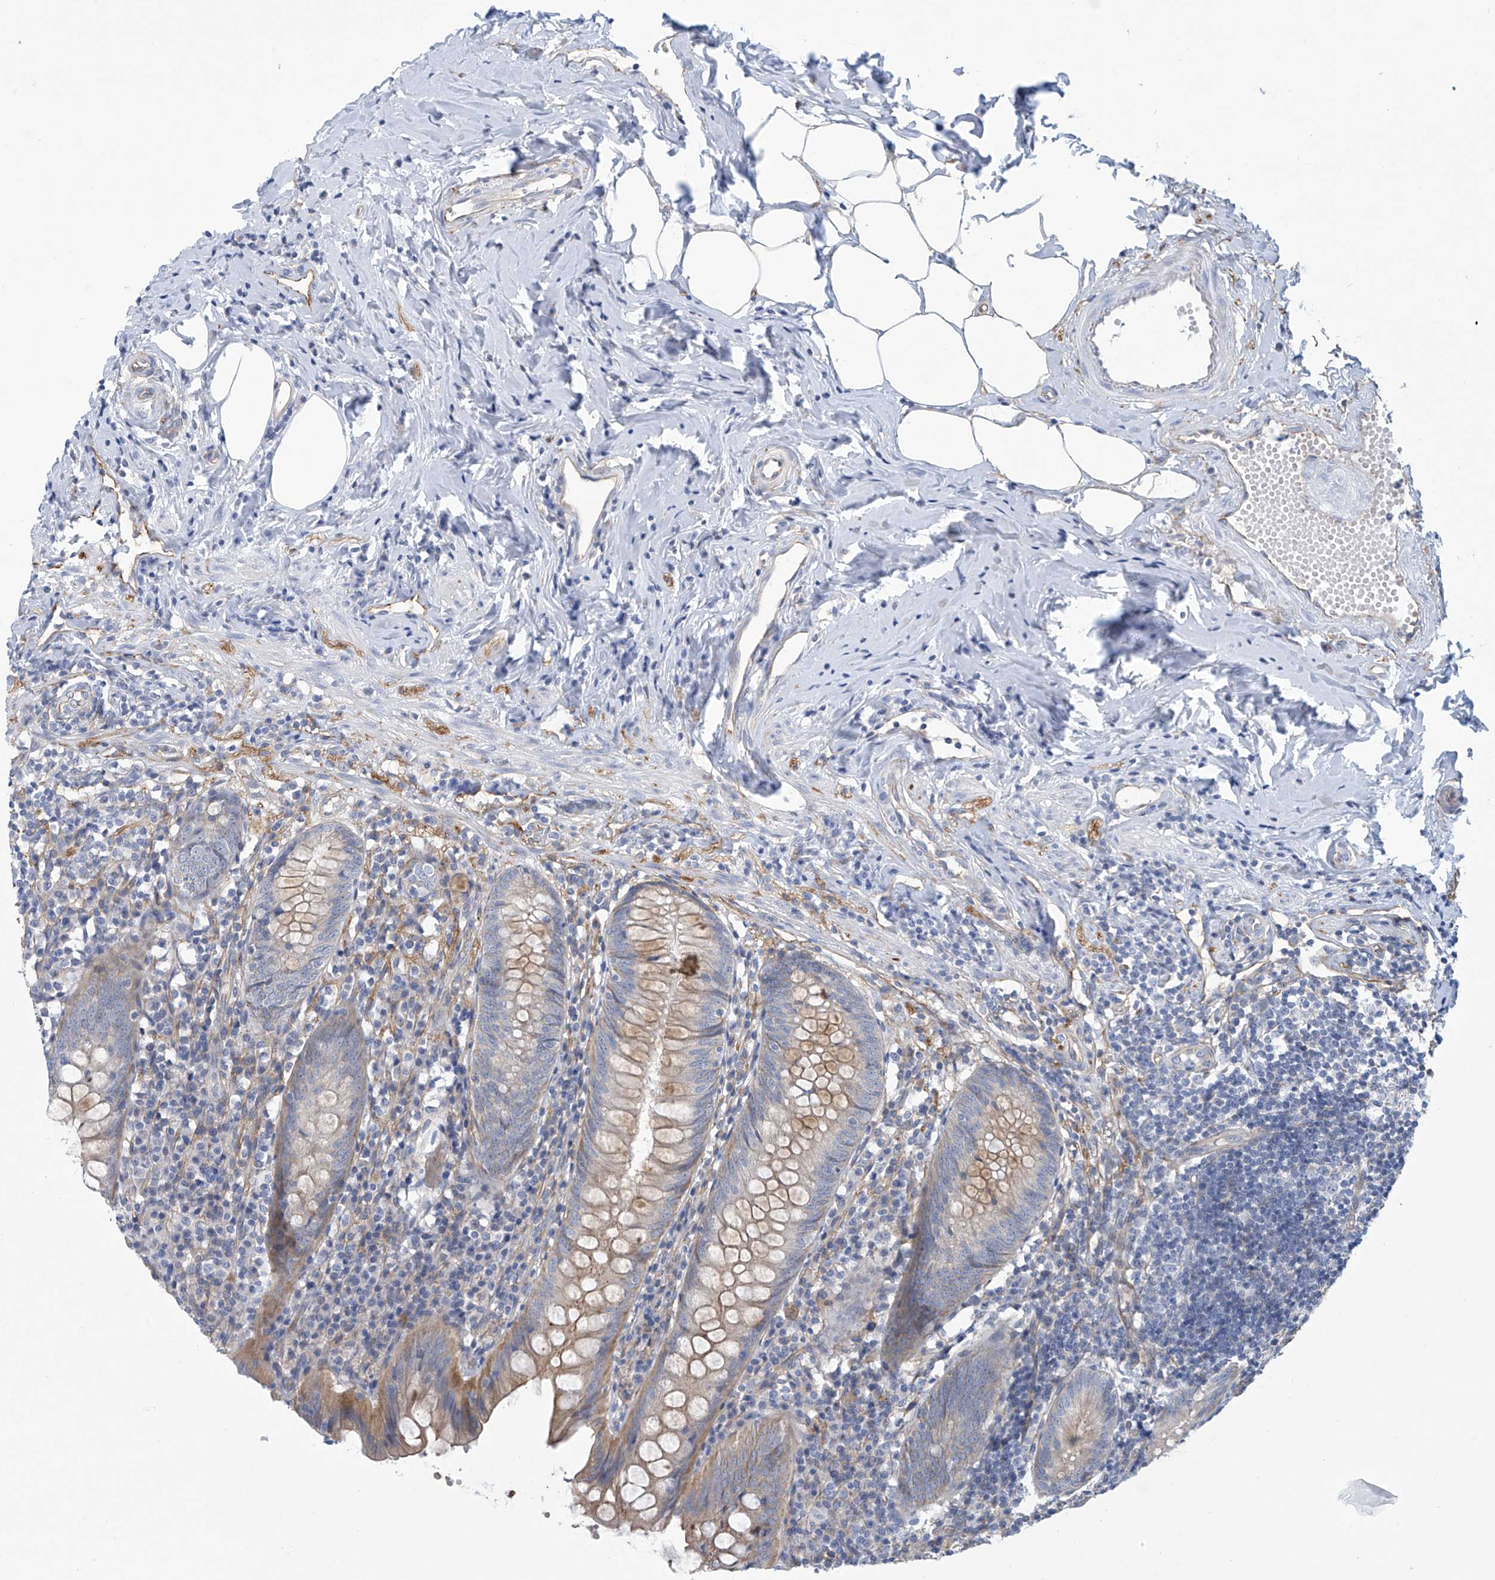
{"staining": {"intensity": "weak", "quantity": "25%-75%", "location": "cytoplasmic/membranous"}, "tissue": "appendix", "cell_type": "Glandular cells", "image_type": "normal", "snomed": [{"axis": "morphology", "description": "Normal tissue, NOS"}, {"axis": "topography", "description": "Appendix"}], "caption": "An IHC micrograph of normal tissue is shown. Protein staining in brown shows weak cytoplasmic/membranous positivity in appendix within glandular cells.", "gene": "ABHD13", "patient": {"sex": "female", "age": 54}}